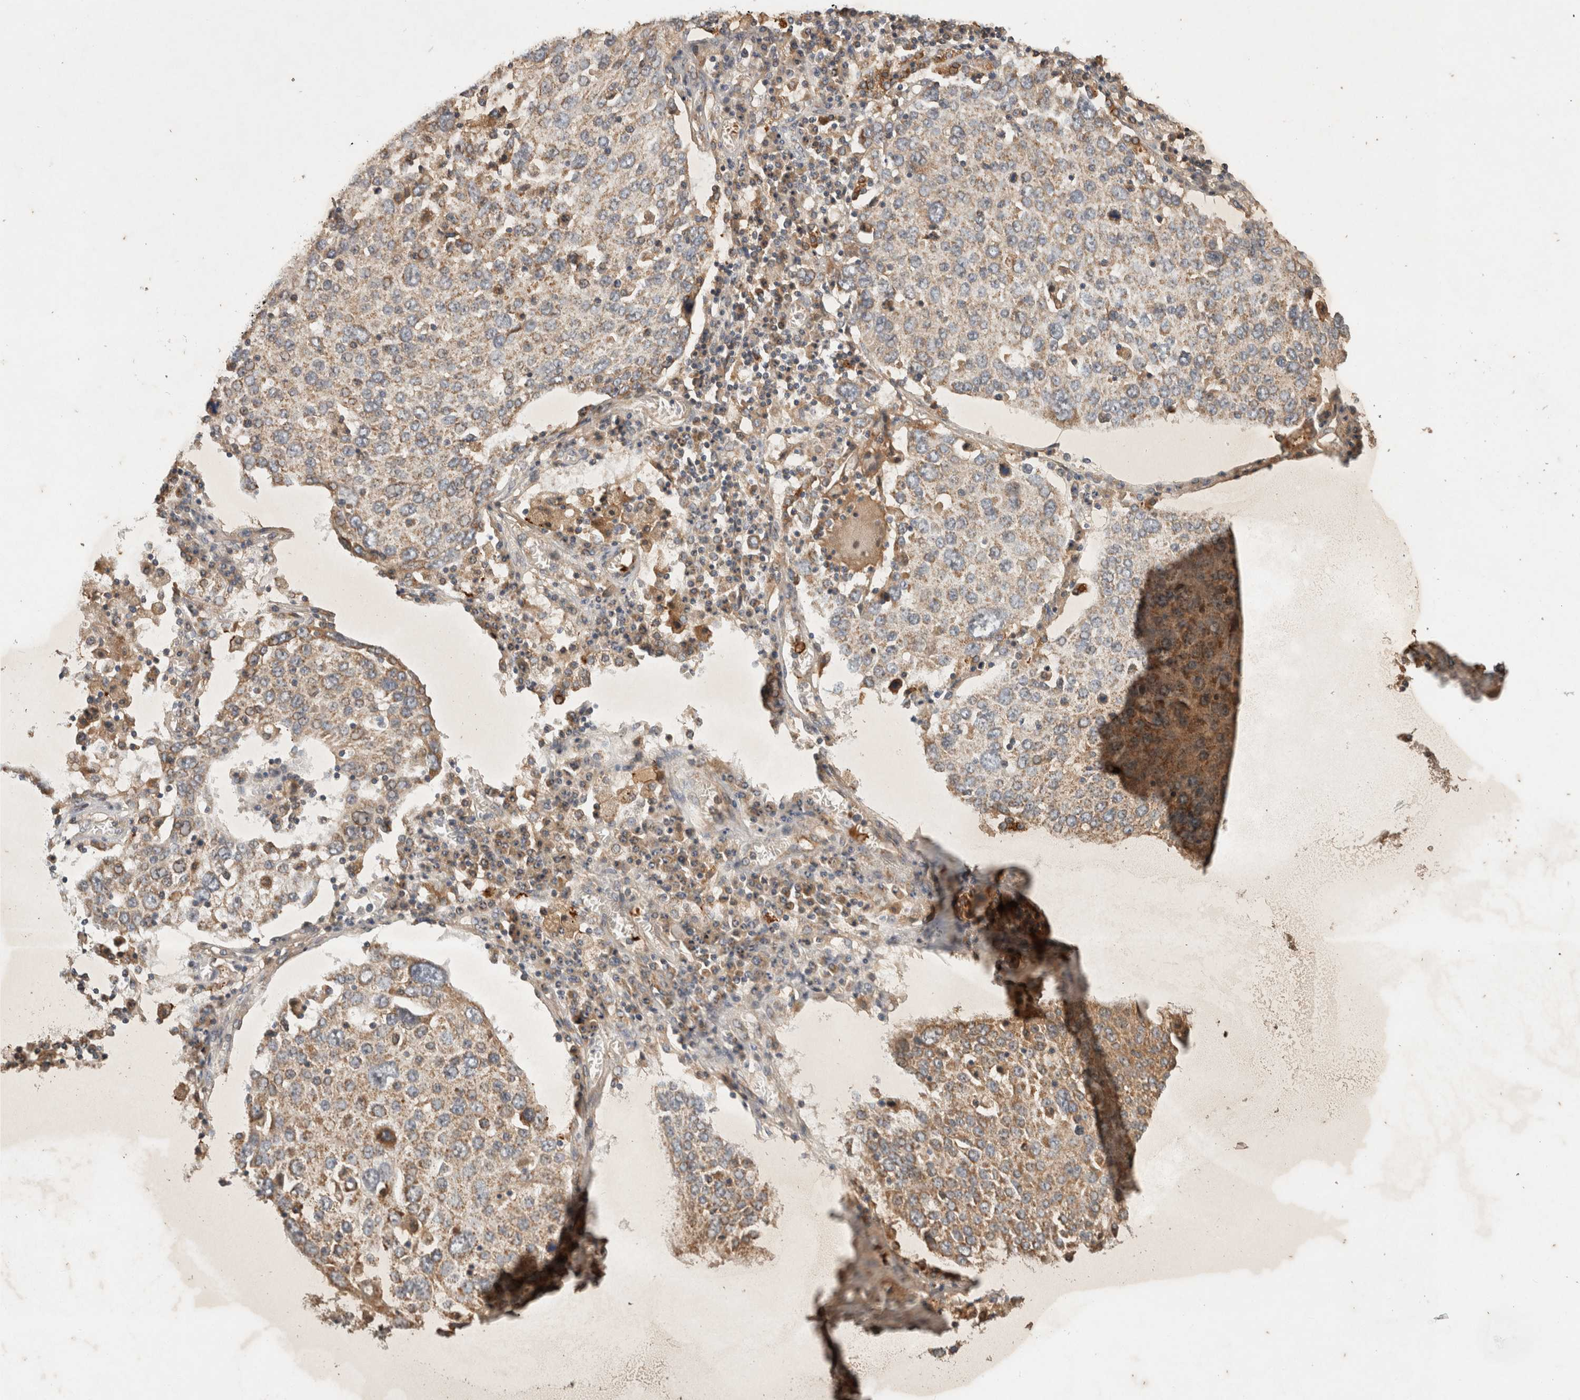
{"staining": {"intensity": "weak", "quantity": ">75%", "location": "cytoplasmic/membranous"}, "tissue": "lung cancer", "cell_type": "Tumor cells", "image_type": "cancer", "snomed": [{"axis": "morphology", "description": "Squamous cell carcinoma, NOS"}, {"axis": "topography", "description": "Lung"}], "caption": "Tumor cells exhibit low levels of weak cytoplasmic/membranous expression in approximately >75% of cells in lung cancer.", "gene": "SERAC1", "patient": {"sex": "male", "age": 65}}